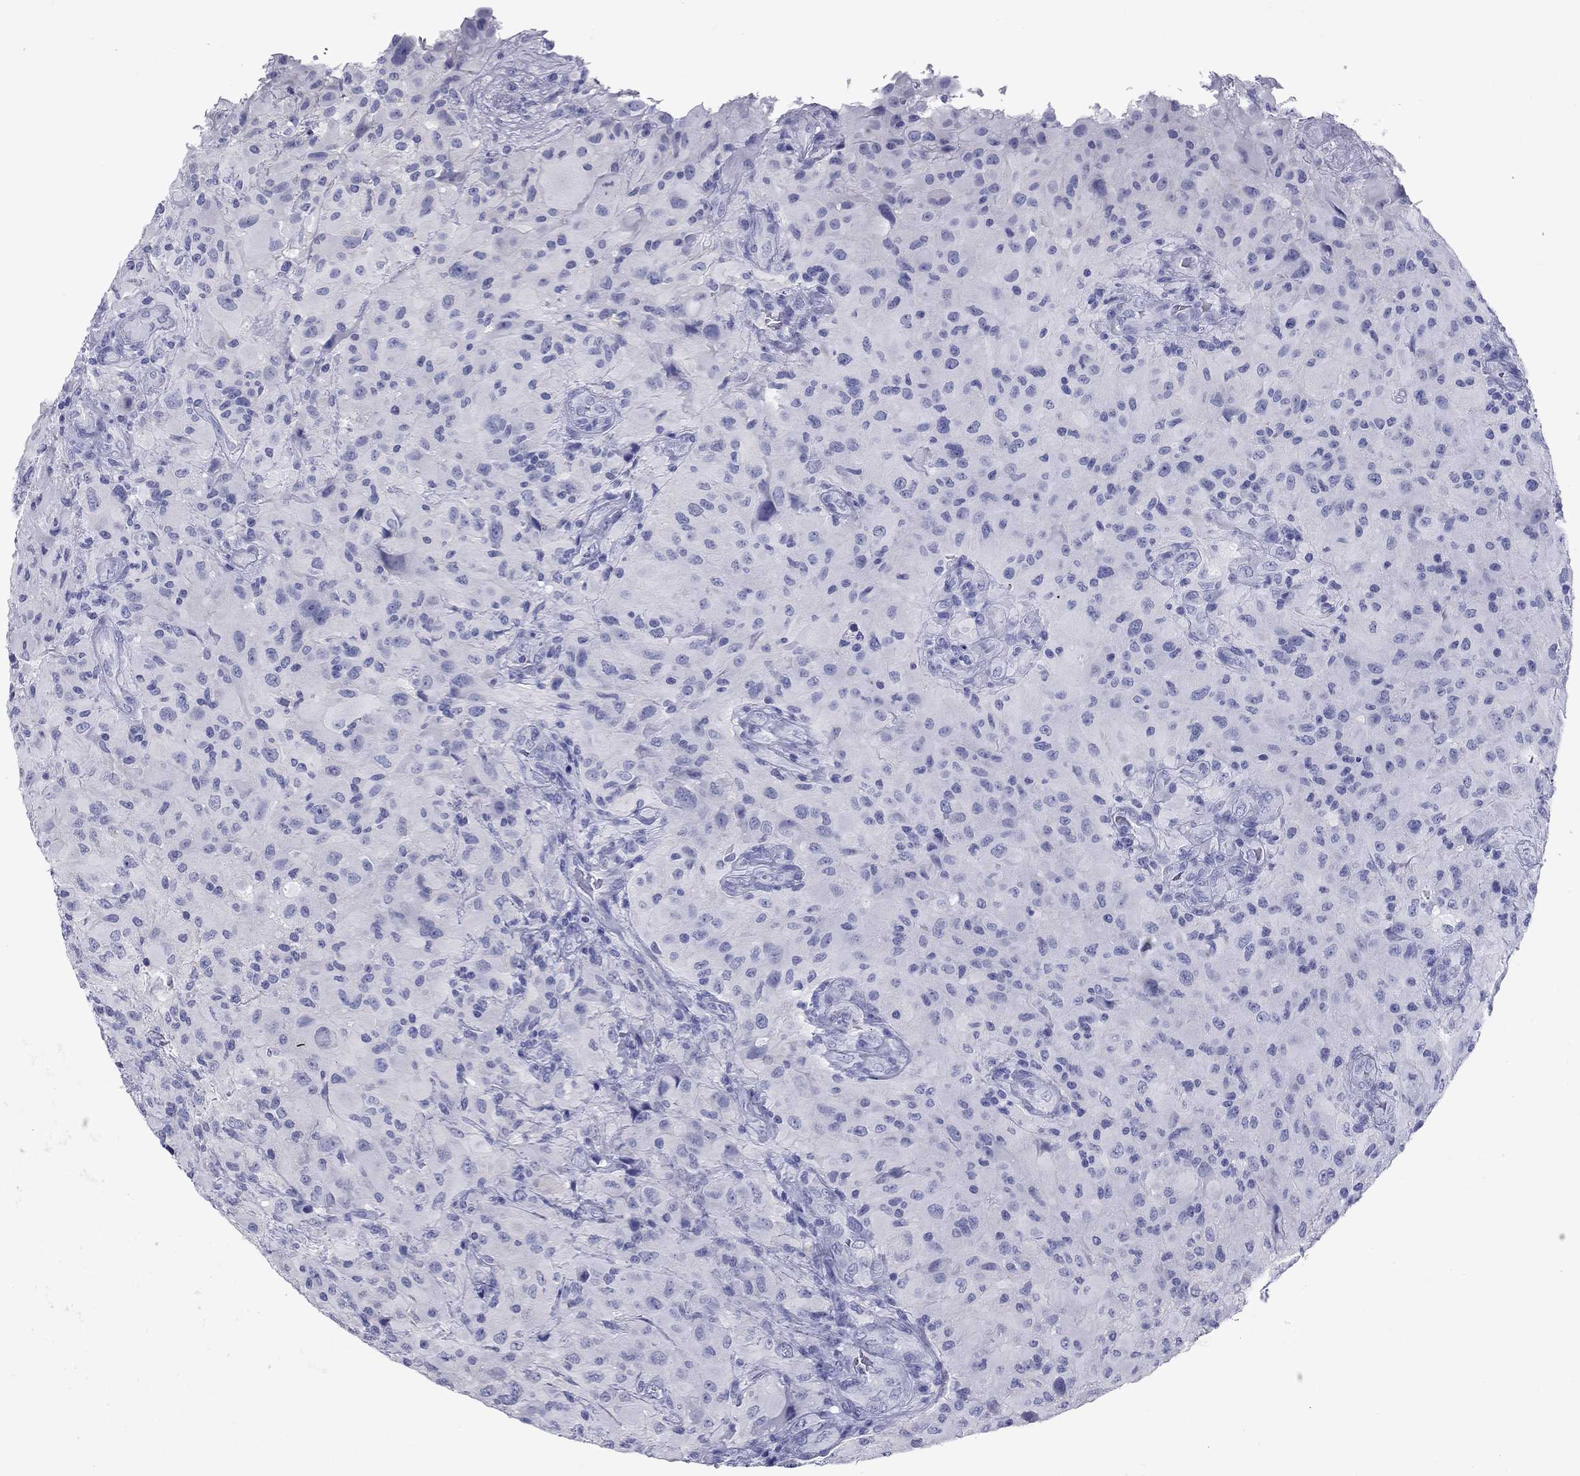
{"staining": {"intensity": "negative", "quantity": "none", "location": "none"}, "tissue": "glioma", "cell_type": "Tumor cells", "image_type": "cancer", "snomed": [{"axis": "morphology", "description": "Glioma, malignant, High grade"}, {"axis": "topography", "description": "Cerebral cortex"}], "caption": "Immunohistochemistry (IHC) histopathology image of neoplastic tissue: human glioma stained with DAB (3,3'-diaminobenzidine) reveals no significant protein staining in tumor cells.", "gene": "NPPA", "patient": {"sex": "male", "age": 35}}